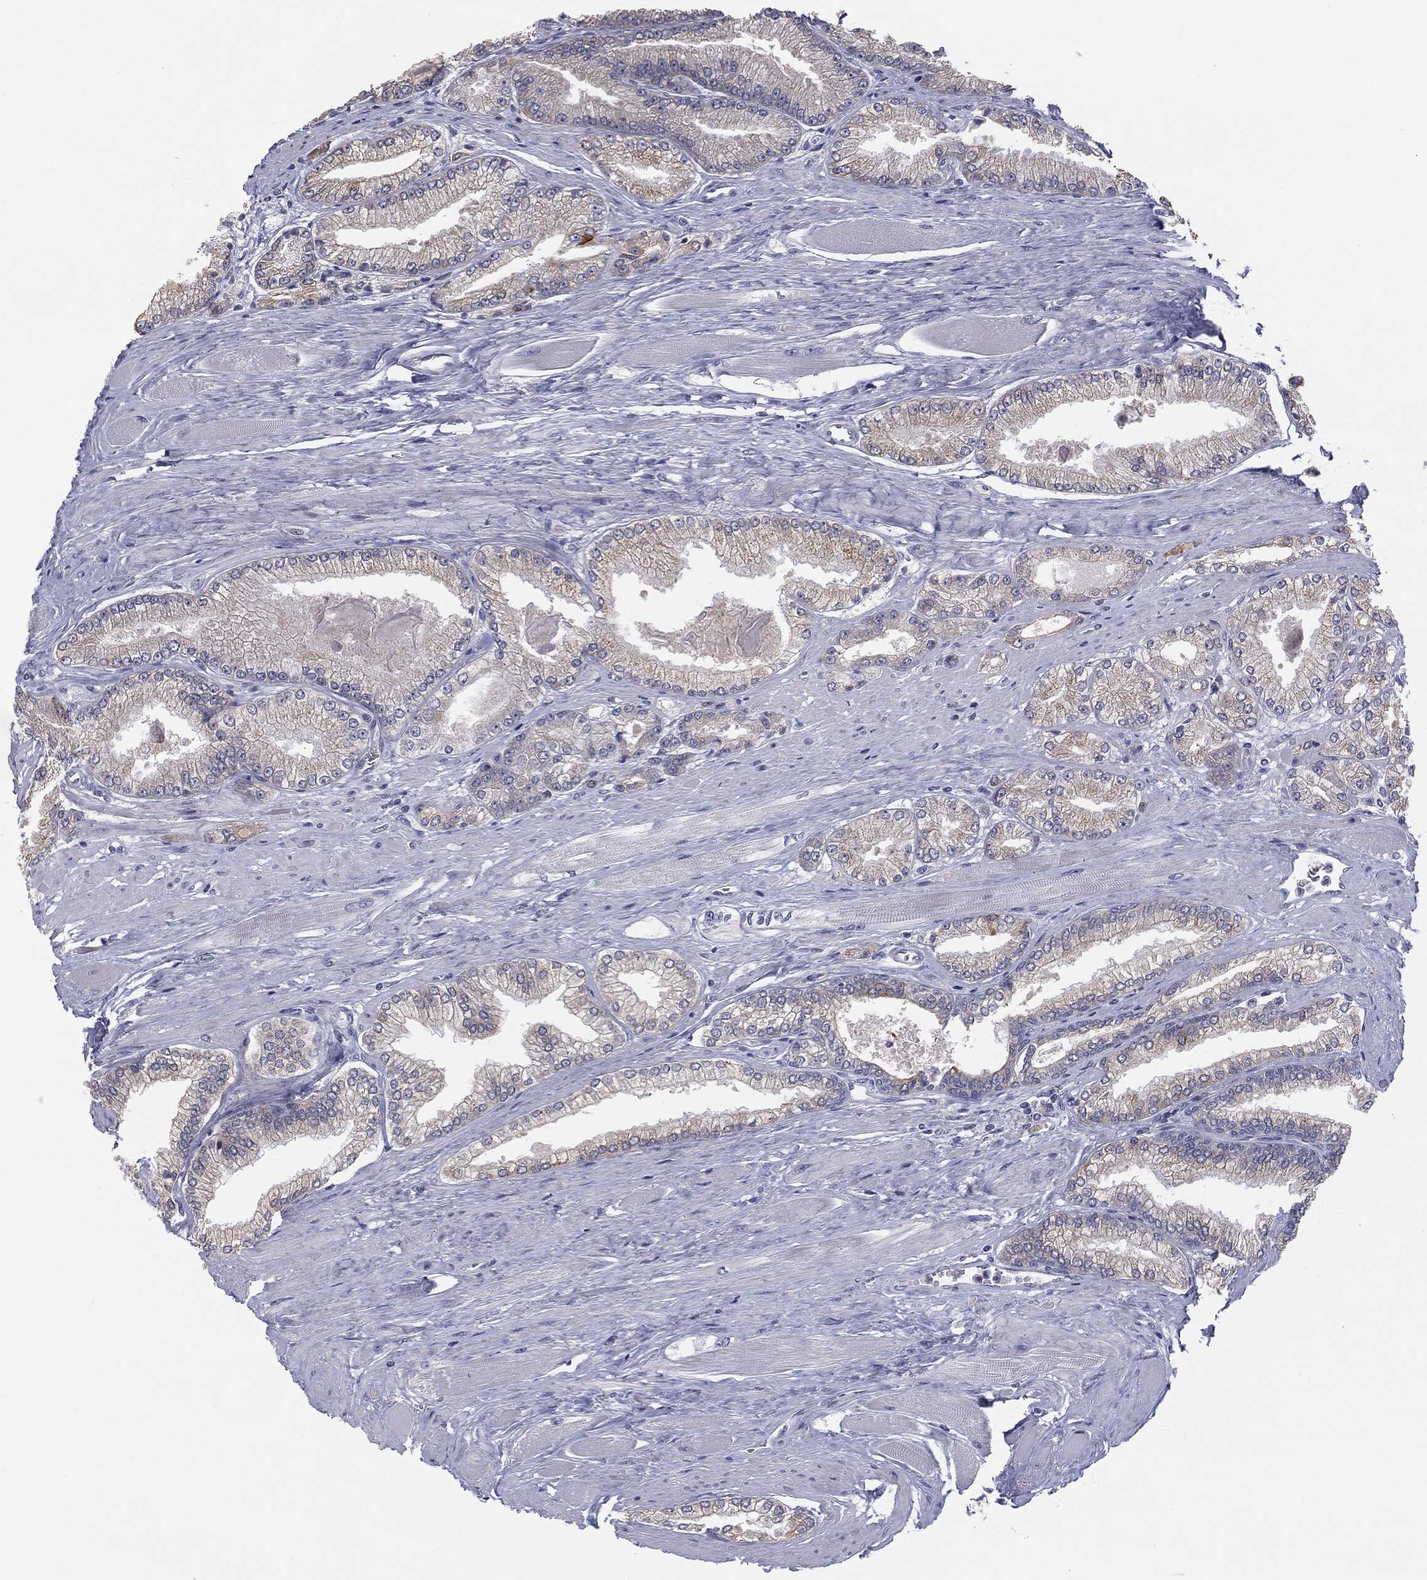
{"staining": {"intensity": "negative", "quantity": "none", "location": "none"}, "tissue": "prostate cancer", "cell_type": "Tumor cells", "image_type": "cancer", "snomed": [{"axis": "morphology", "description": "Adenocarcinoma, Low grade"}, {"axis": "topography", "description": "Prostate"}], "caption": "High power microscopy photomicrograph of an immunohistochemistry (IHC) histopathology image of prostate cancer, revealing no significant positivity in tumor cells.", "gene": "MUC1", "patient": {"sex": "male", "age": 67}}